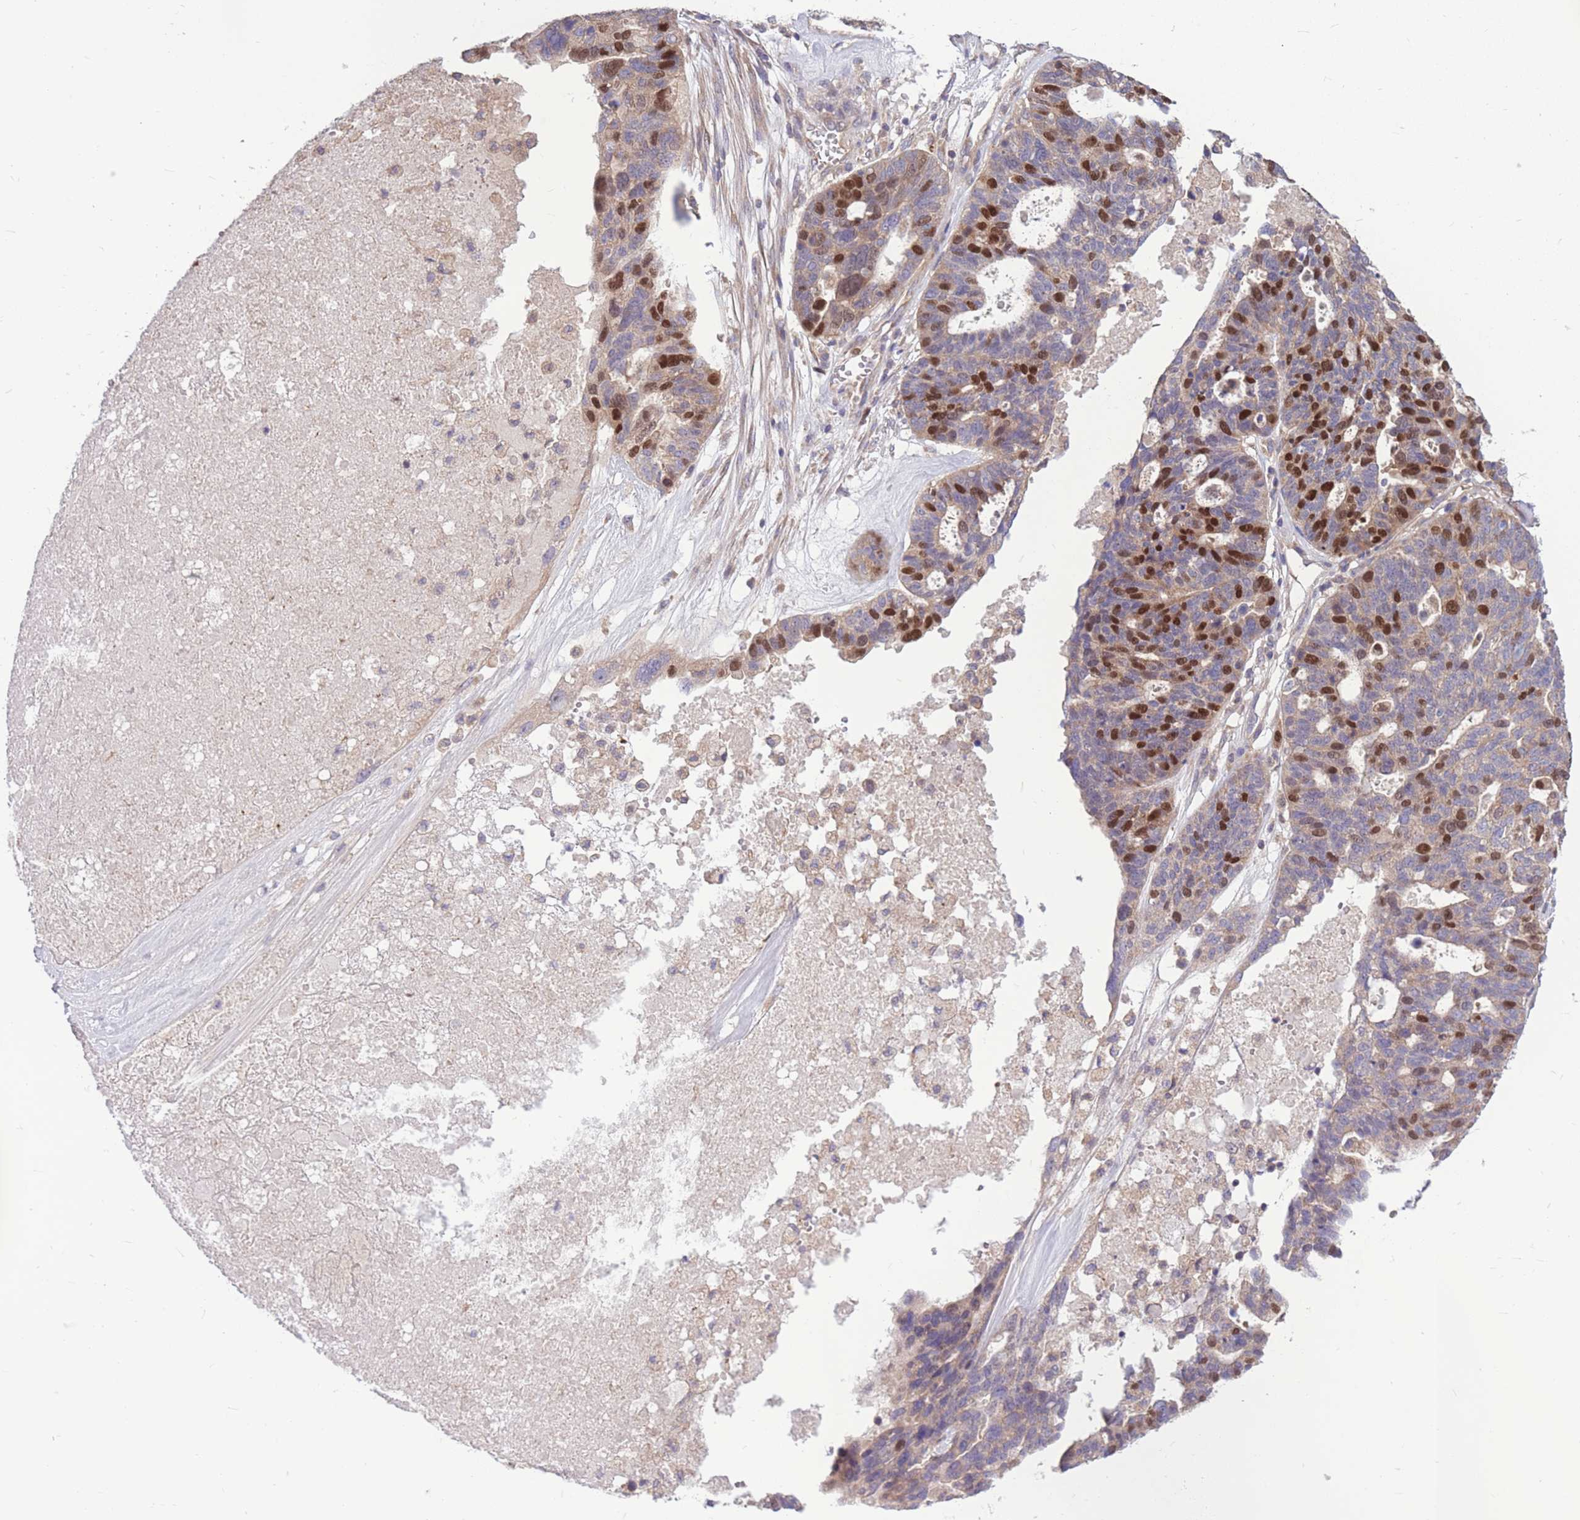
{"staining": {"intensity": "strong", "quantity": "25%-75%", "location": "nuclear"}, "tissue": "ovarian cancer", "cell_type": "Tumor cells", "image_type": "cancer", "snomed": [{"axis": "morphology", "description": "Cystadenocarcinoma, serous, NOS"}, {"axis": "topography", "description": "Ovary"}], "caption": "Immunohistochemistry (IHC) histopathology image of neoplastic tissue: human ovarian cancer (serous cystadenocarcinoma) stained using immunohistochemistry (IHC) exhibits high levels of strong protein expression localized specifically in the nuclear of tumor cells, appearing as a nuclear brown color.", "gene": "GMNN", "patient": {"sex": "female", "age": 59}}